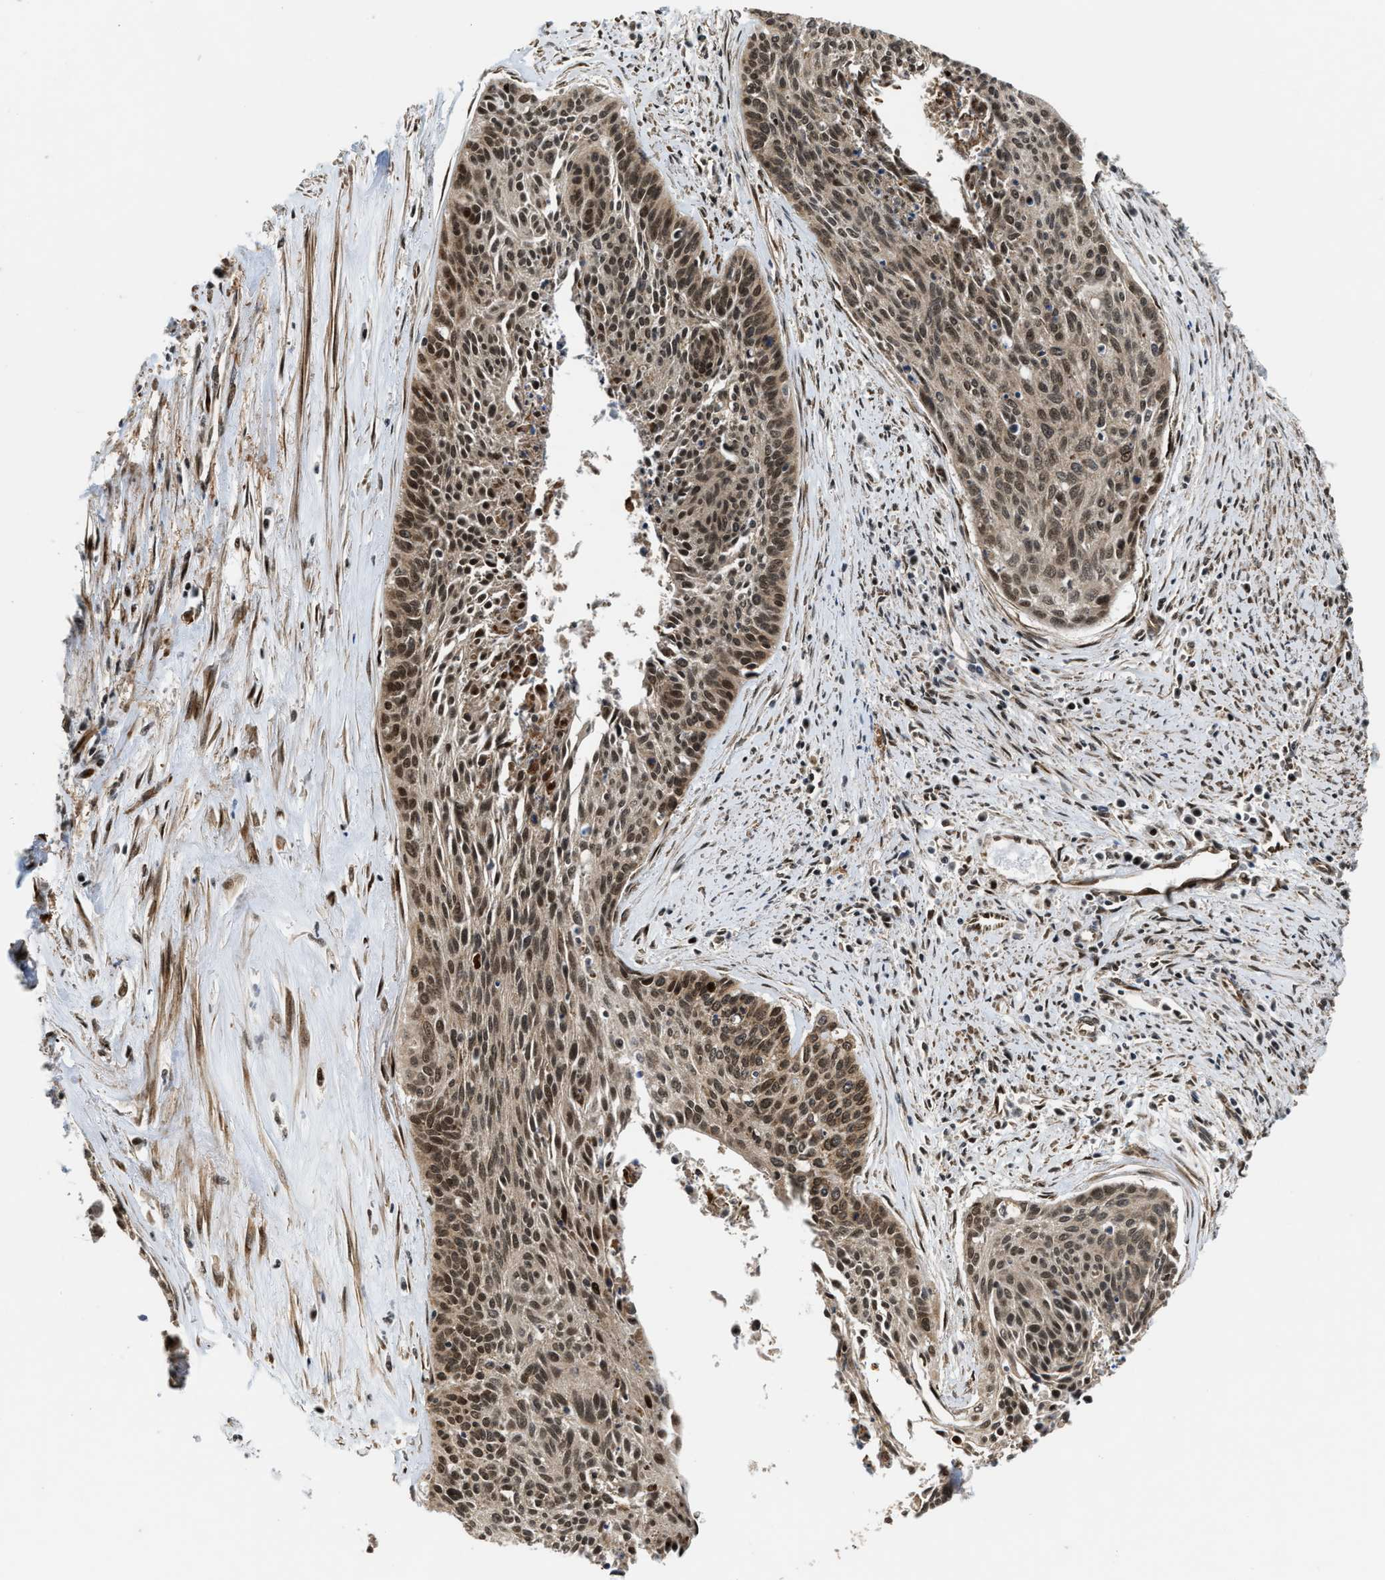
{"staining": {"intensity": "strong", "quantity": ">75%", "location": "cytoplasmic/membranous,nuclear"}, "tissue": "cervical cancer", "cell_type": "Tumor cells", "image_type": "cancer", "snomed": [{"axis": "morphology", "description": "Squamous cell carcinoma, NOS"}, {"axis": "topography", "description": "Cervix"}], "caption": "Brown immunohistochemical staining in human cervical squamous cell carcinoma displays strong cytoplasmic/membranous and nuclear staining in about >75% of tumor cells. The staining was performed using DAB, with brown indicating positive protein expression. Nuclei are stained blue with hematoxylin.", "gene": "ZNF250", "patient": {"sex": "female", "age": 55}}